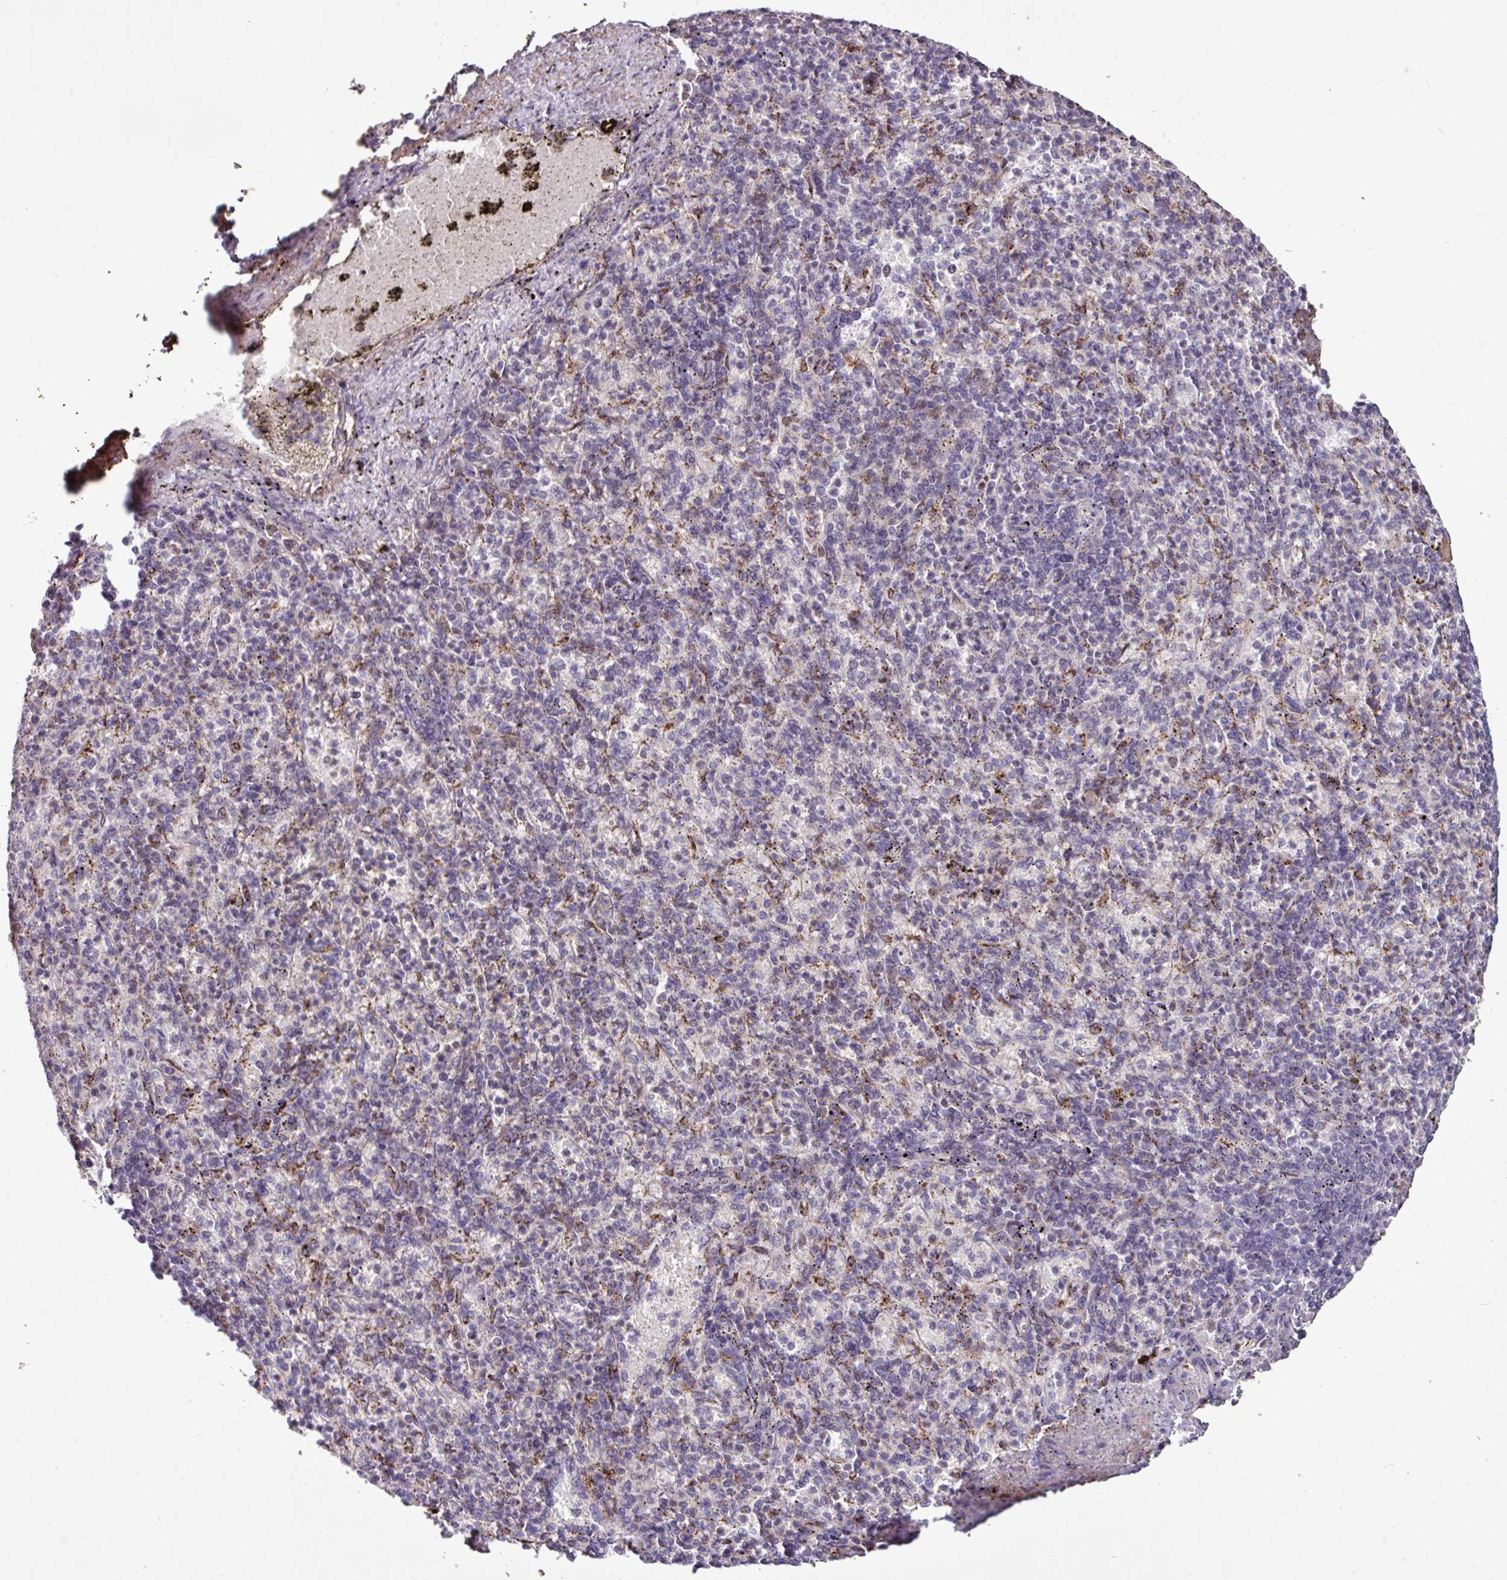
{"staining": {"intensity": "negative", "quantity": "none", "location": "none"}, "tissue": "spleen", "cell_type": "Cells in red pulp", "image_type": "normal", "snomed": [{"axis": "morphology", "description": "Normal tissue, NOS"}, {"axis": "topography", "description": "Spleen"}], "caption": "IHC micrograph of benign human spleen stained for a protein (brown), which shows no positivity in cells in red pulp.", "gene": "SKIC2", "patient": {"sex": "female", "age": 74}}